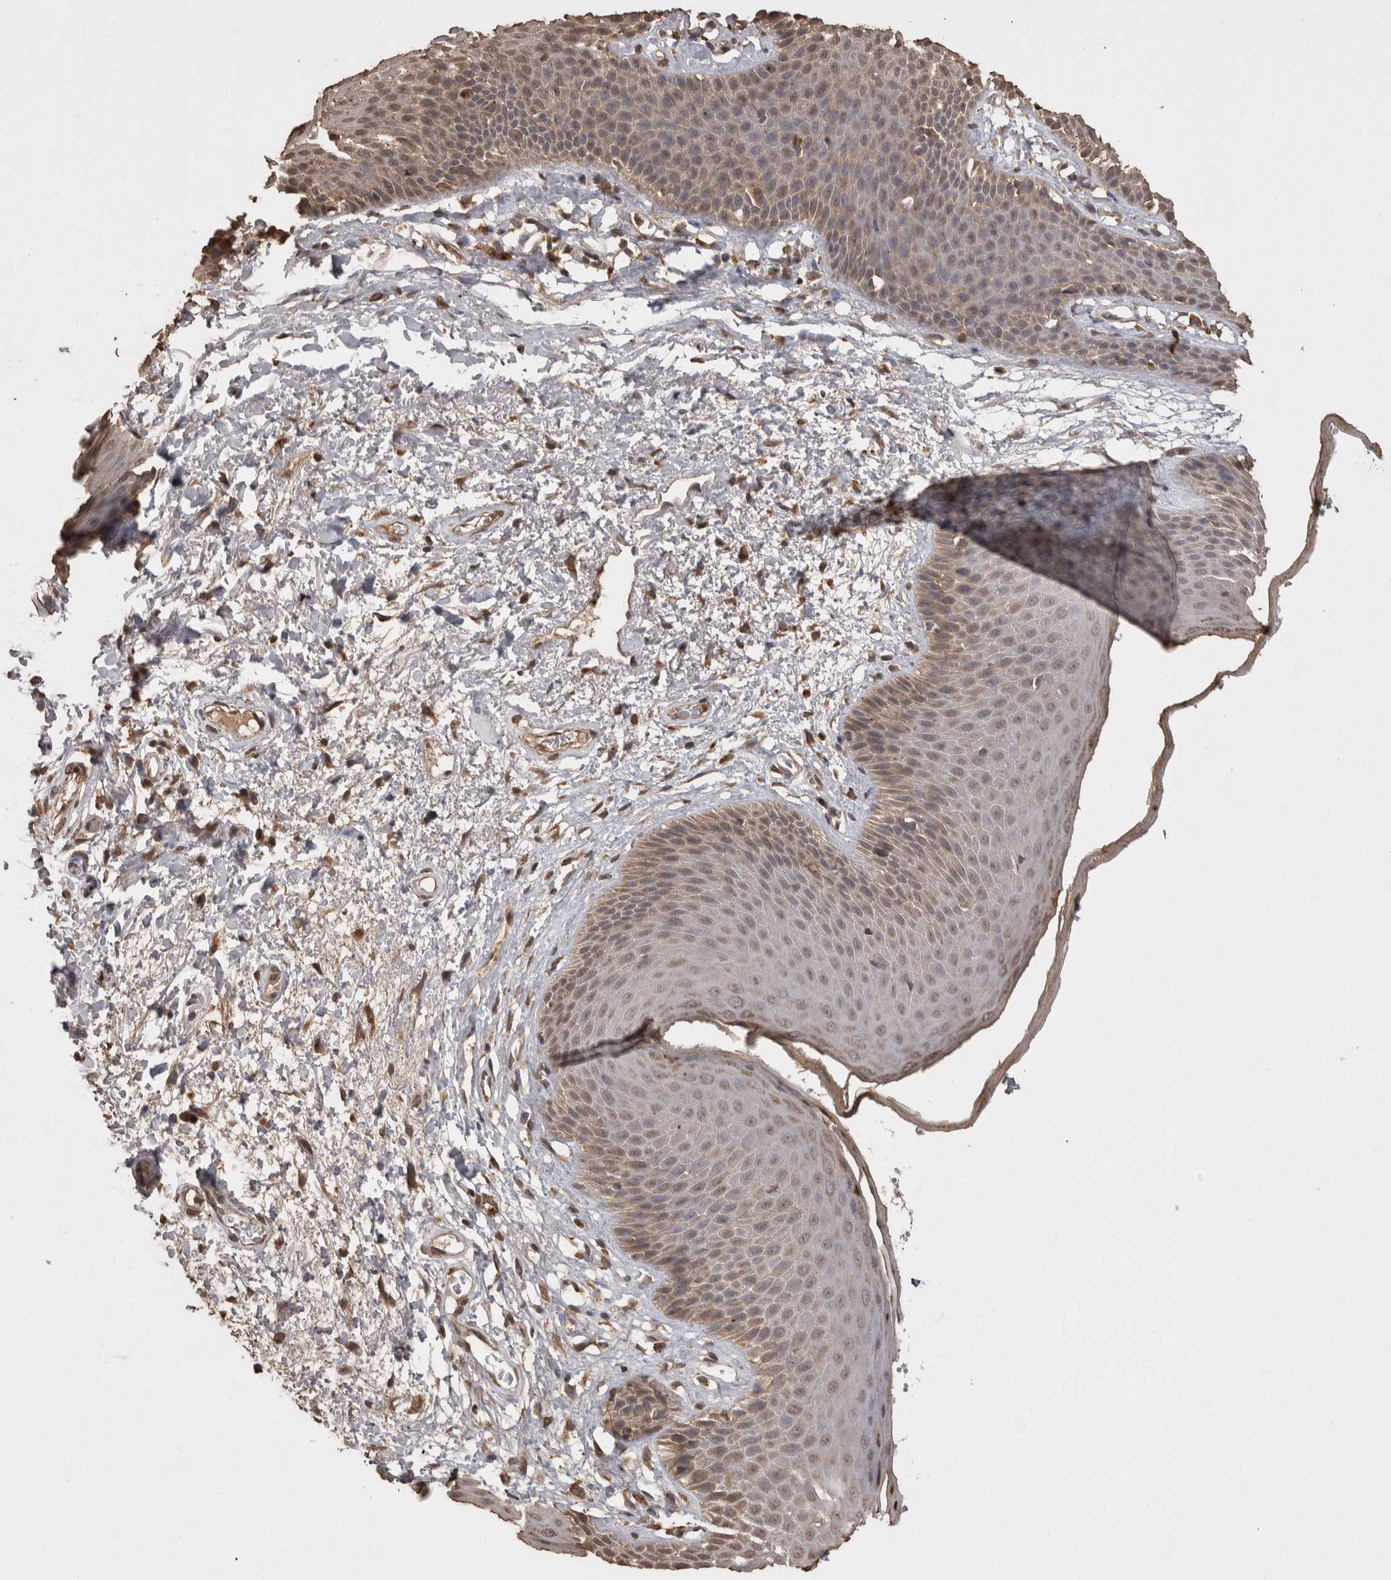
{"staining": {"intensity": "moderate", "quantity": "<25%", "location": "cytoplasmic/membranous"}, "tissue": "skin", "cell_type": "Epidermal cells", "image_type": "normal", "snomed": [{"axis": "morphology", "description": "Normal tissue, NOS"}, {"axis": "topography", "description": "Anal"}], "caption": "This photomicrograph exhibits immunohistochemistry staining of normal human skin, with low moderate cytoplasmic/membranous positivity in approximately <25% of epidermal cells.", "gene": "SOCS5", "patient": {"sex": "male", "age": 74}}